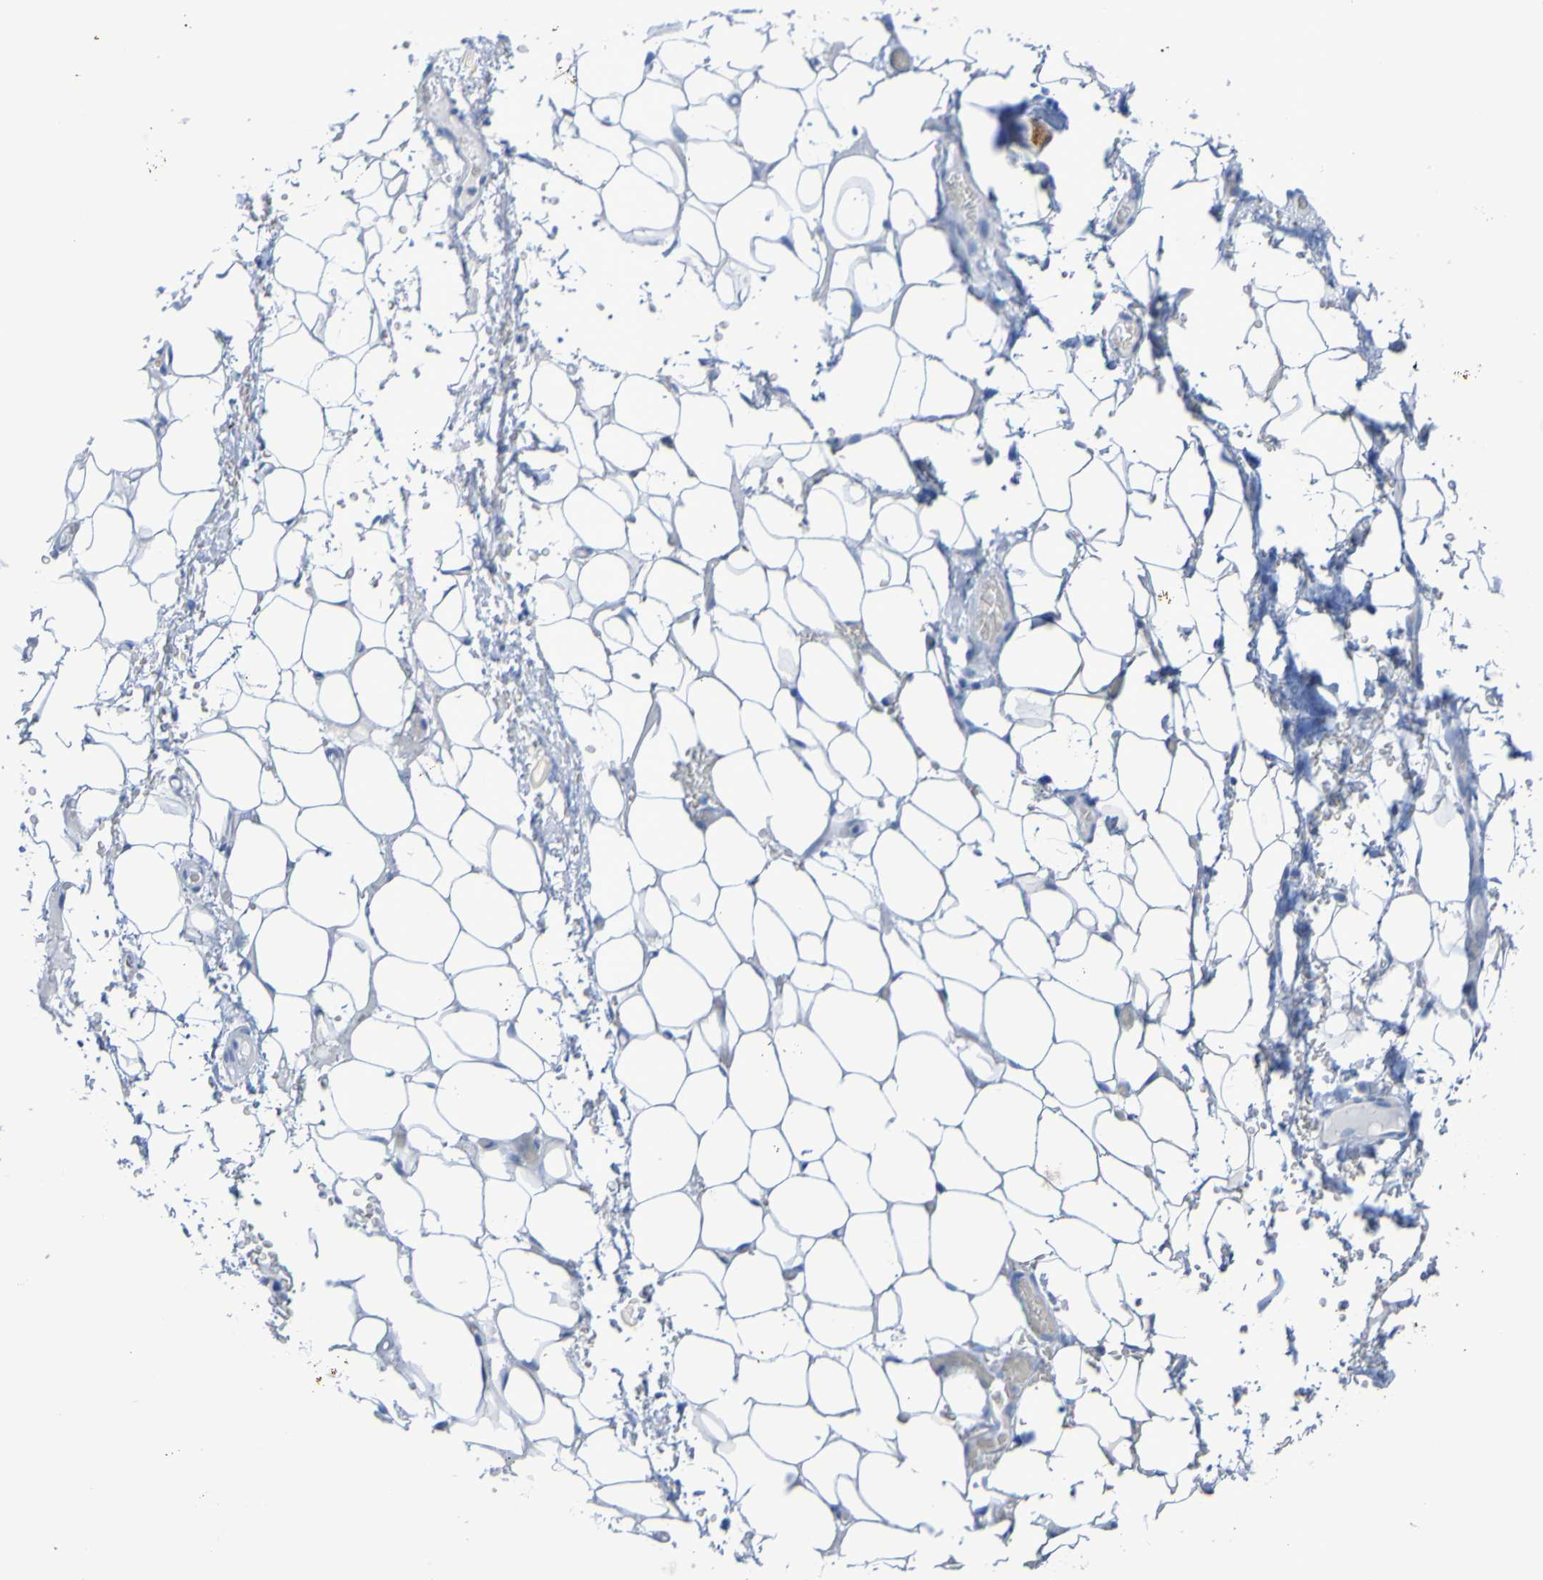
{"staining": {"intensity": "negative", "quantity": "none", "location": "none"}, "tissue": "adipose tissue", "cell_type": "Adipocytes", "image_type": "normal", "snomed": [{"axis": "morphology", "description": "Normal tissue, NOS"}, {"axis": "morphology", "description": "Adenocarcinoma, NOS"}, {"axis": "topography", "description": "Esophagus"}], "caption": "This is a photomicrograph of immunohistochemistry (IHC) staining of benign adipose tissue, which shows no expression in adipocytes.", "gene": "ACMSD", "patient": {"sex": "male", "age": 62}}